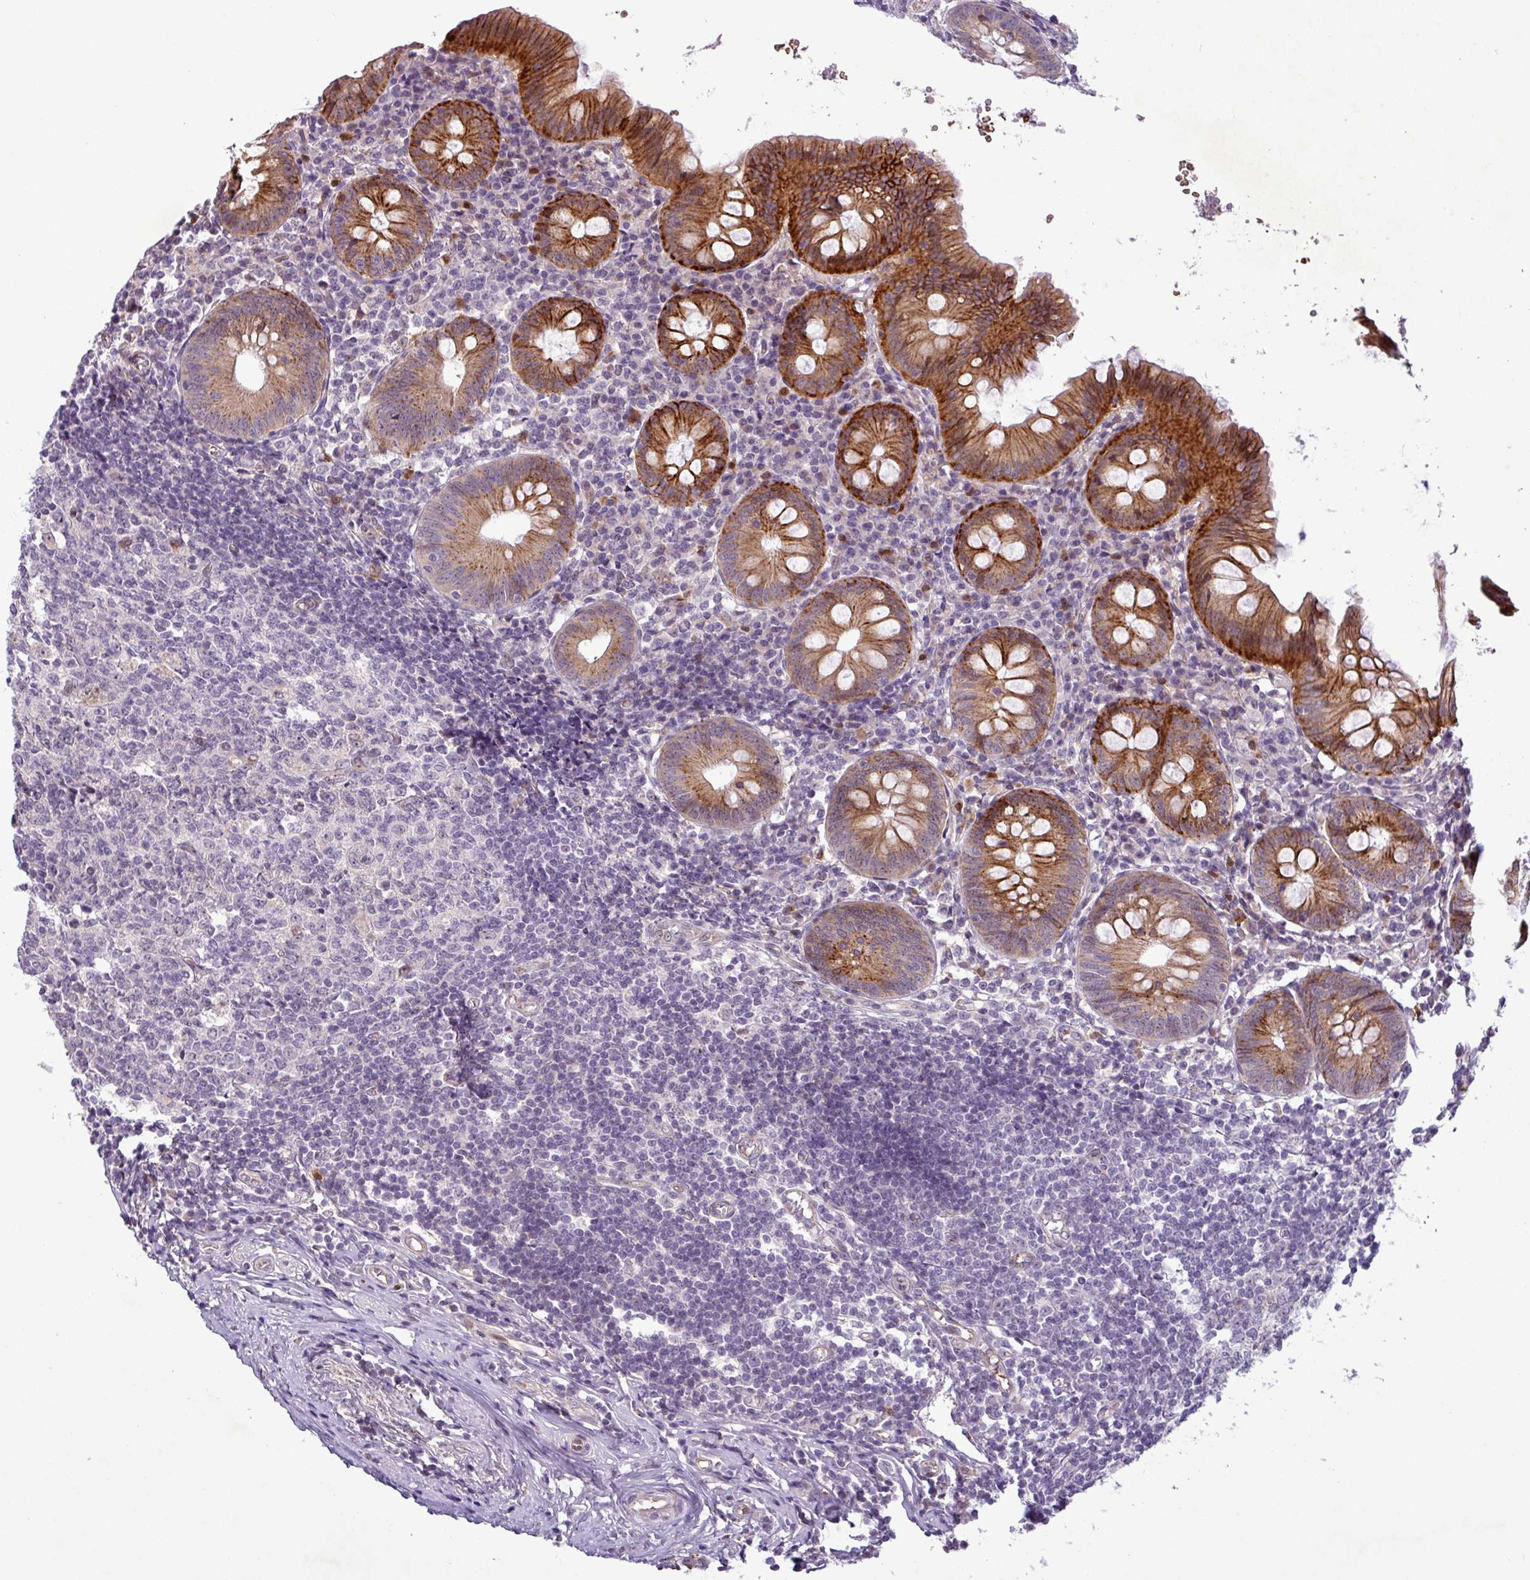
{"staining": {"intensity": "strong", "quantity": ">75%", "location": "cytoplasmic/membranous"}, "tissue": "appendix", "cell_type": "Glandular cells", "image_type": "normal", "snomed": [{"axis": "morphology", "description": "Normal tissue, NOS"}, {"axis": "topography", "description": "Appendix"}], "caption": "Glandular cells exhibit high levels of strong cytoplasmic/membranous expression in about >75% of cells in normal appendix.", "gene": "PCDH1", "patient": {"sex": "female", "age": 54}}